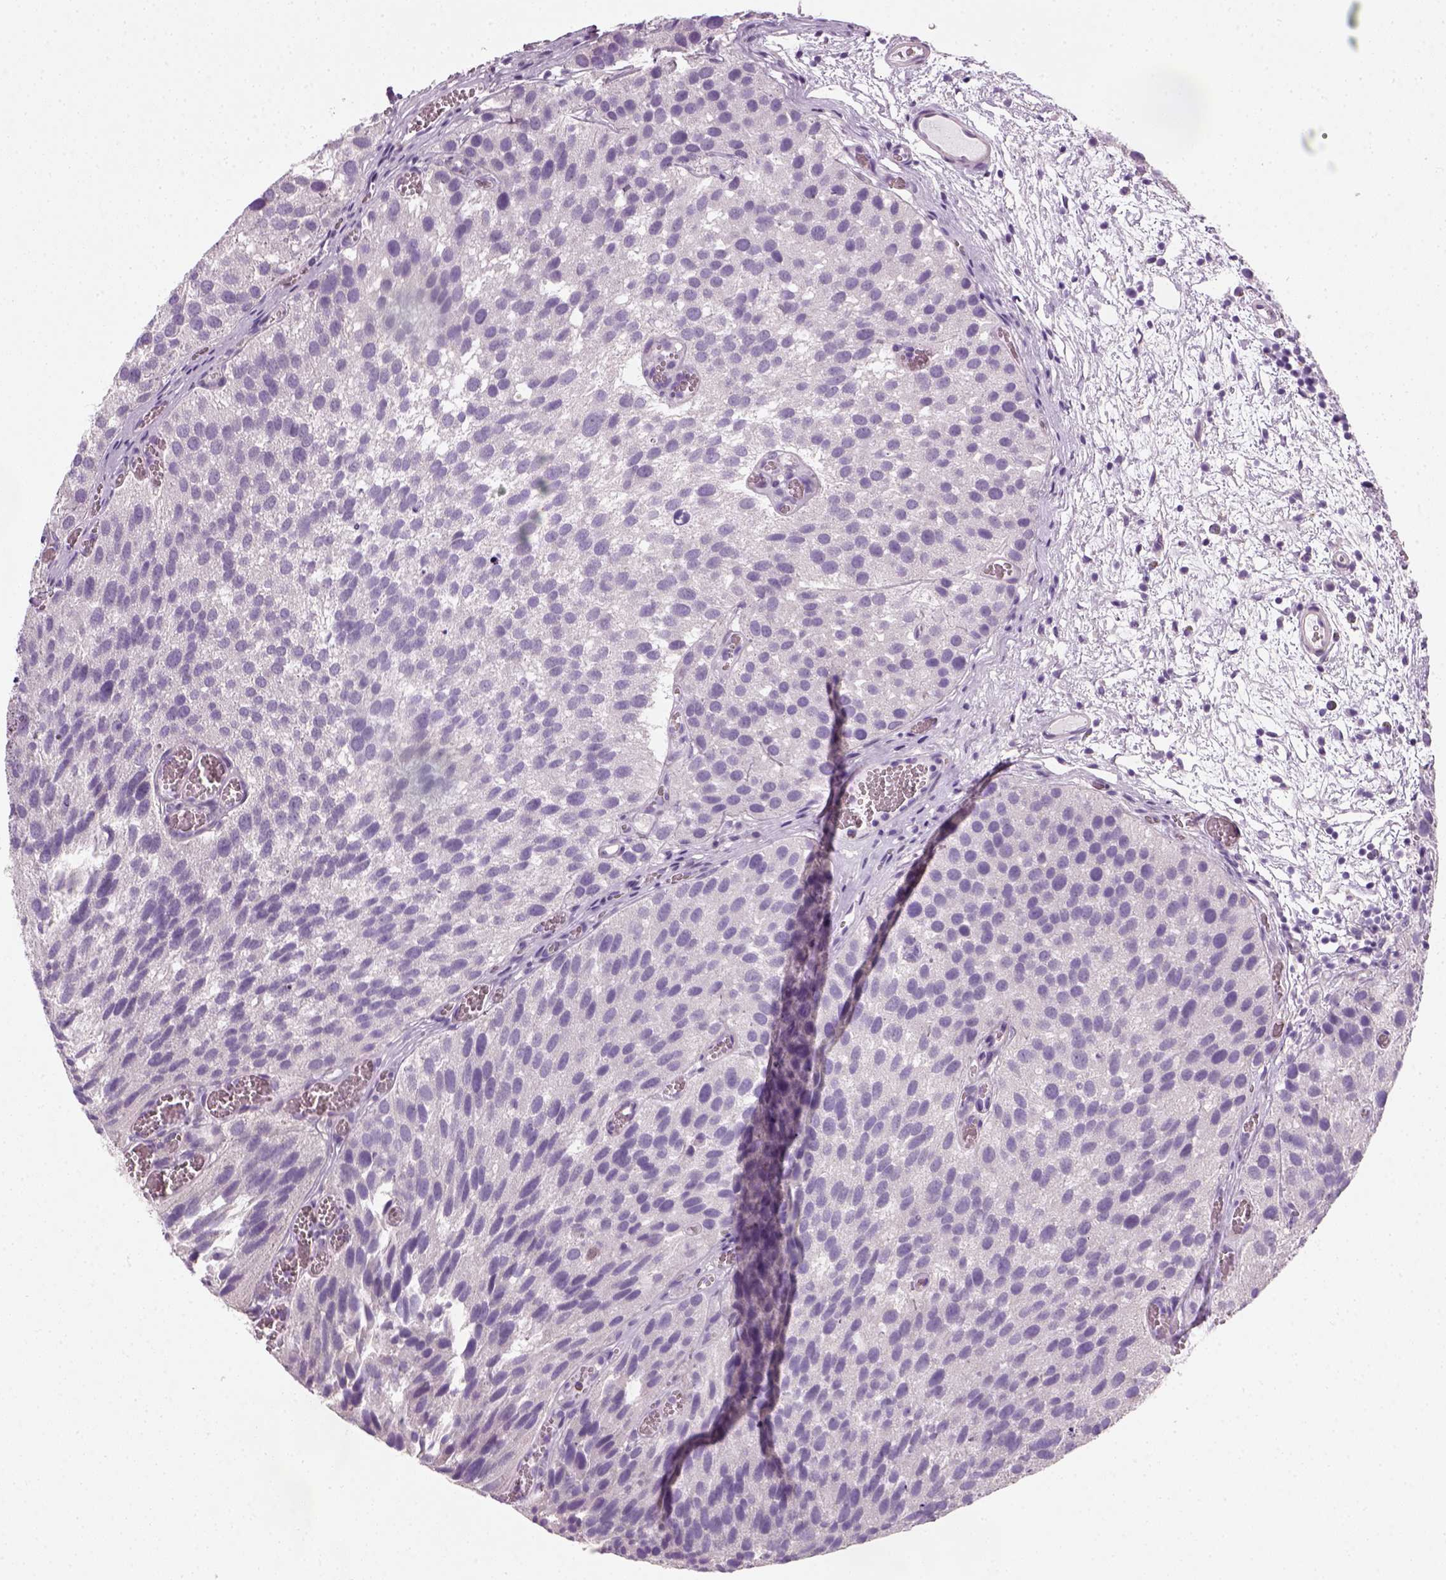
{"staining": {"intensity": "negative", "quantity": "none", "location": "none"}, "tissue": "urothelial cancer", "cell_type": "Tumor cells", "image_type": "cancer", "snomed": [{"axis": "morphology", "description": "Urothelial carcinoma, Low grade"}, {"axis": "topography", "description": "Urinary bladder"}], "caption": "Immunohistochemistry image of urothelial cancer stained for a protein (brown), which reveals no positivity in tumor cells. (DAB immunohistochemistry (IHC) visualized using brightfield microscopy, high magnification).", "gene": "ELOVL3", "patient": {"sex": "female", "age": 69}}